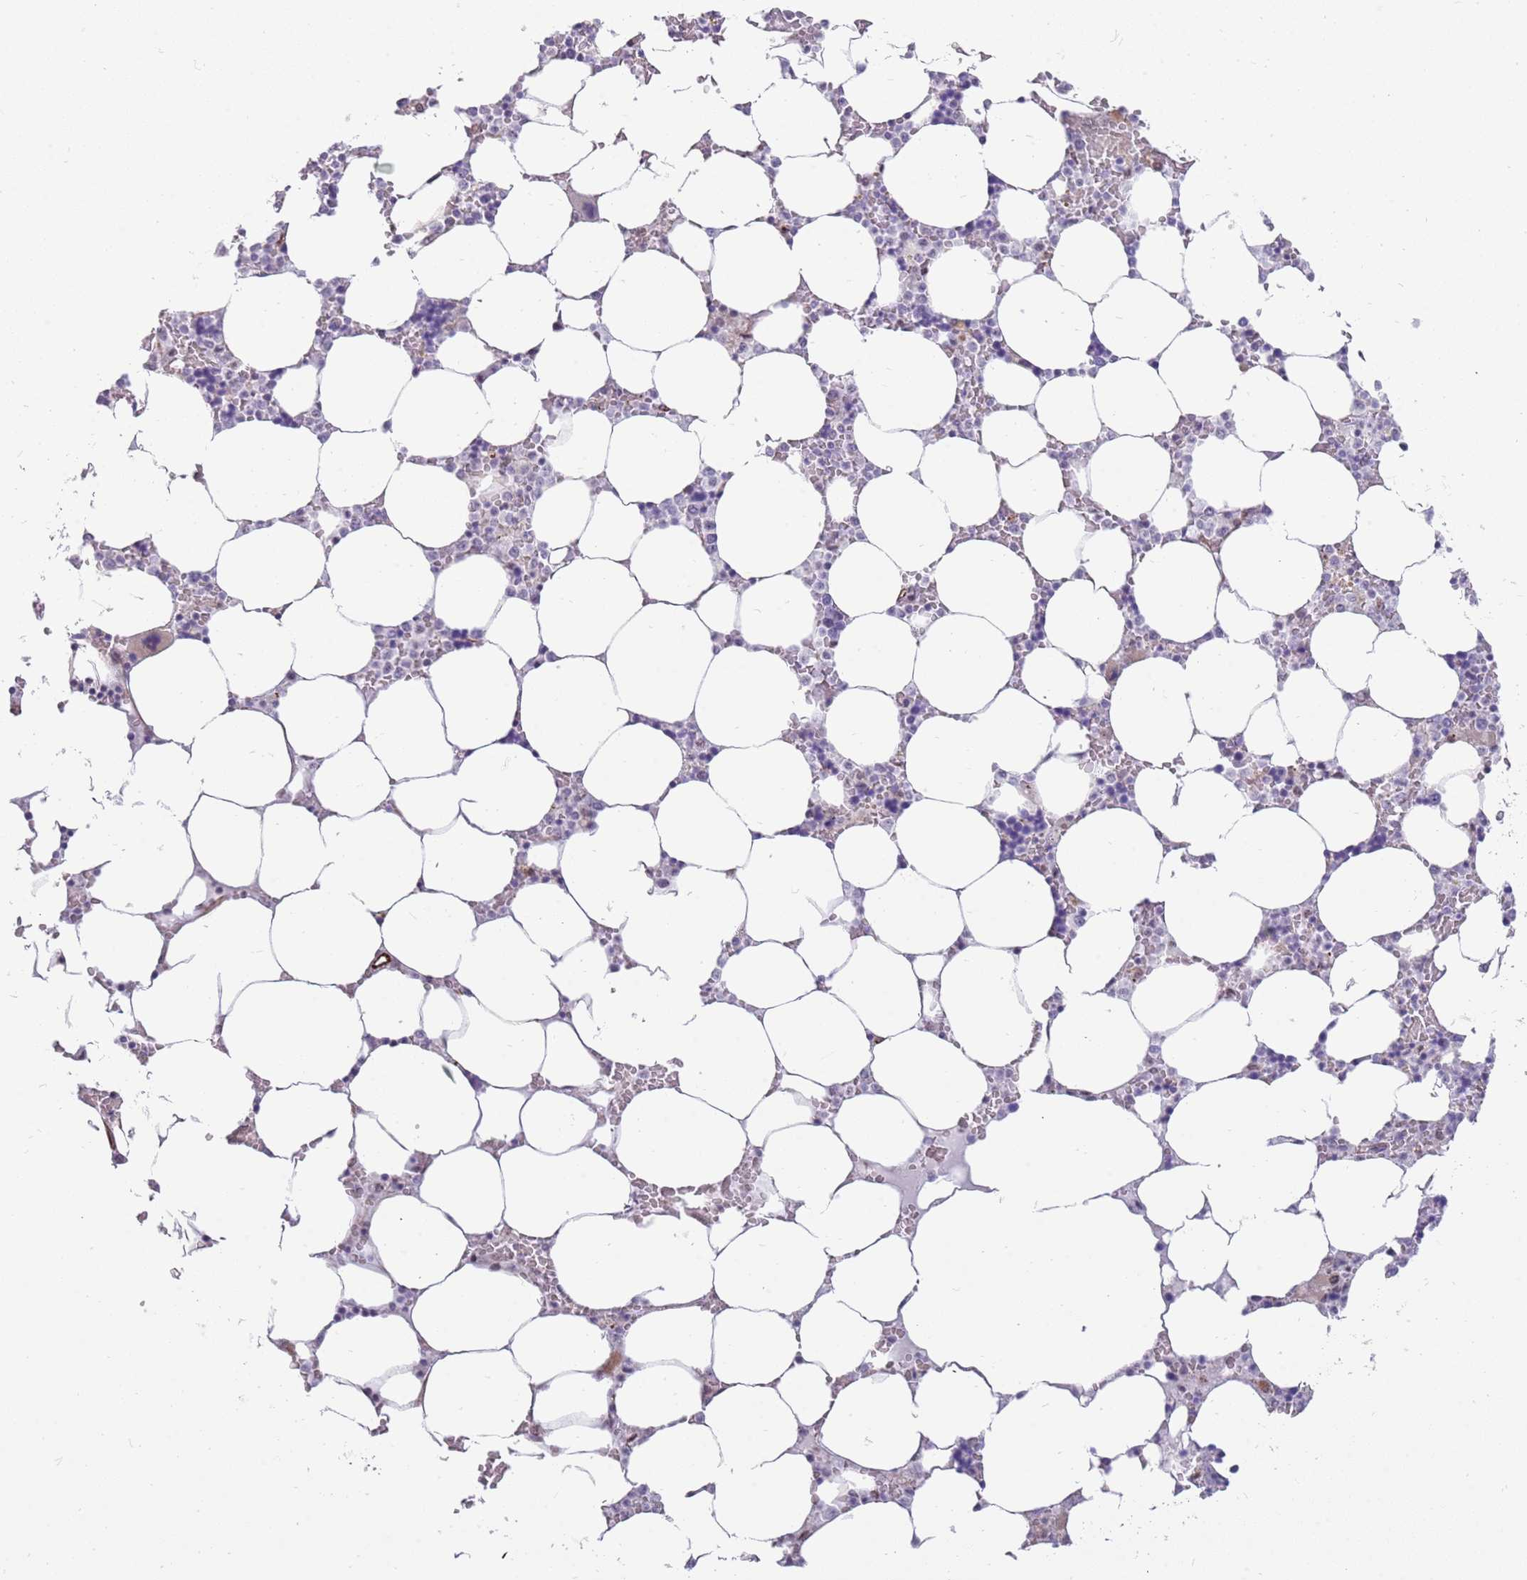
{"staining": {"intensity": "negative", "quantity": "none", "location": "none"}, "tissue": "bone marrow", "cell_type": "Hematopoietic cells", "image_type": "normal", "snomed": [{"axis": "morphology", "description": "Normal tissue, NOS"}, {"axis": "topography", "description": "Bone marrow"}], "caption": "Bone marrow was stained to show a protein in brown. There is no significant positivity in hematopoietic cells. The staining is performed using DAB (3,3'-diaminobenzidine) brown chromogen with nuclei counter-stained in using hematoxylin.", "gene": "ENSG00000271254", "patient": {"sex": "male", "age": 64}}